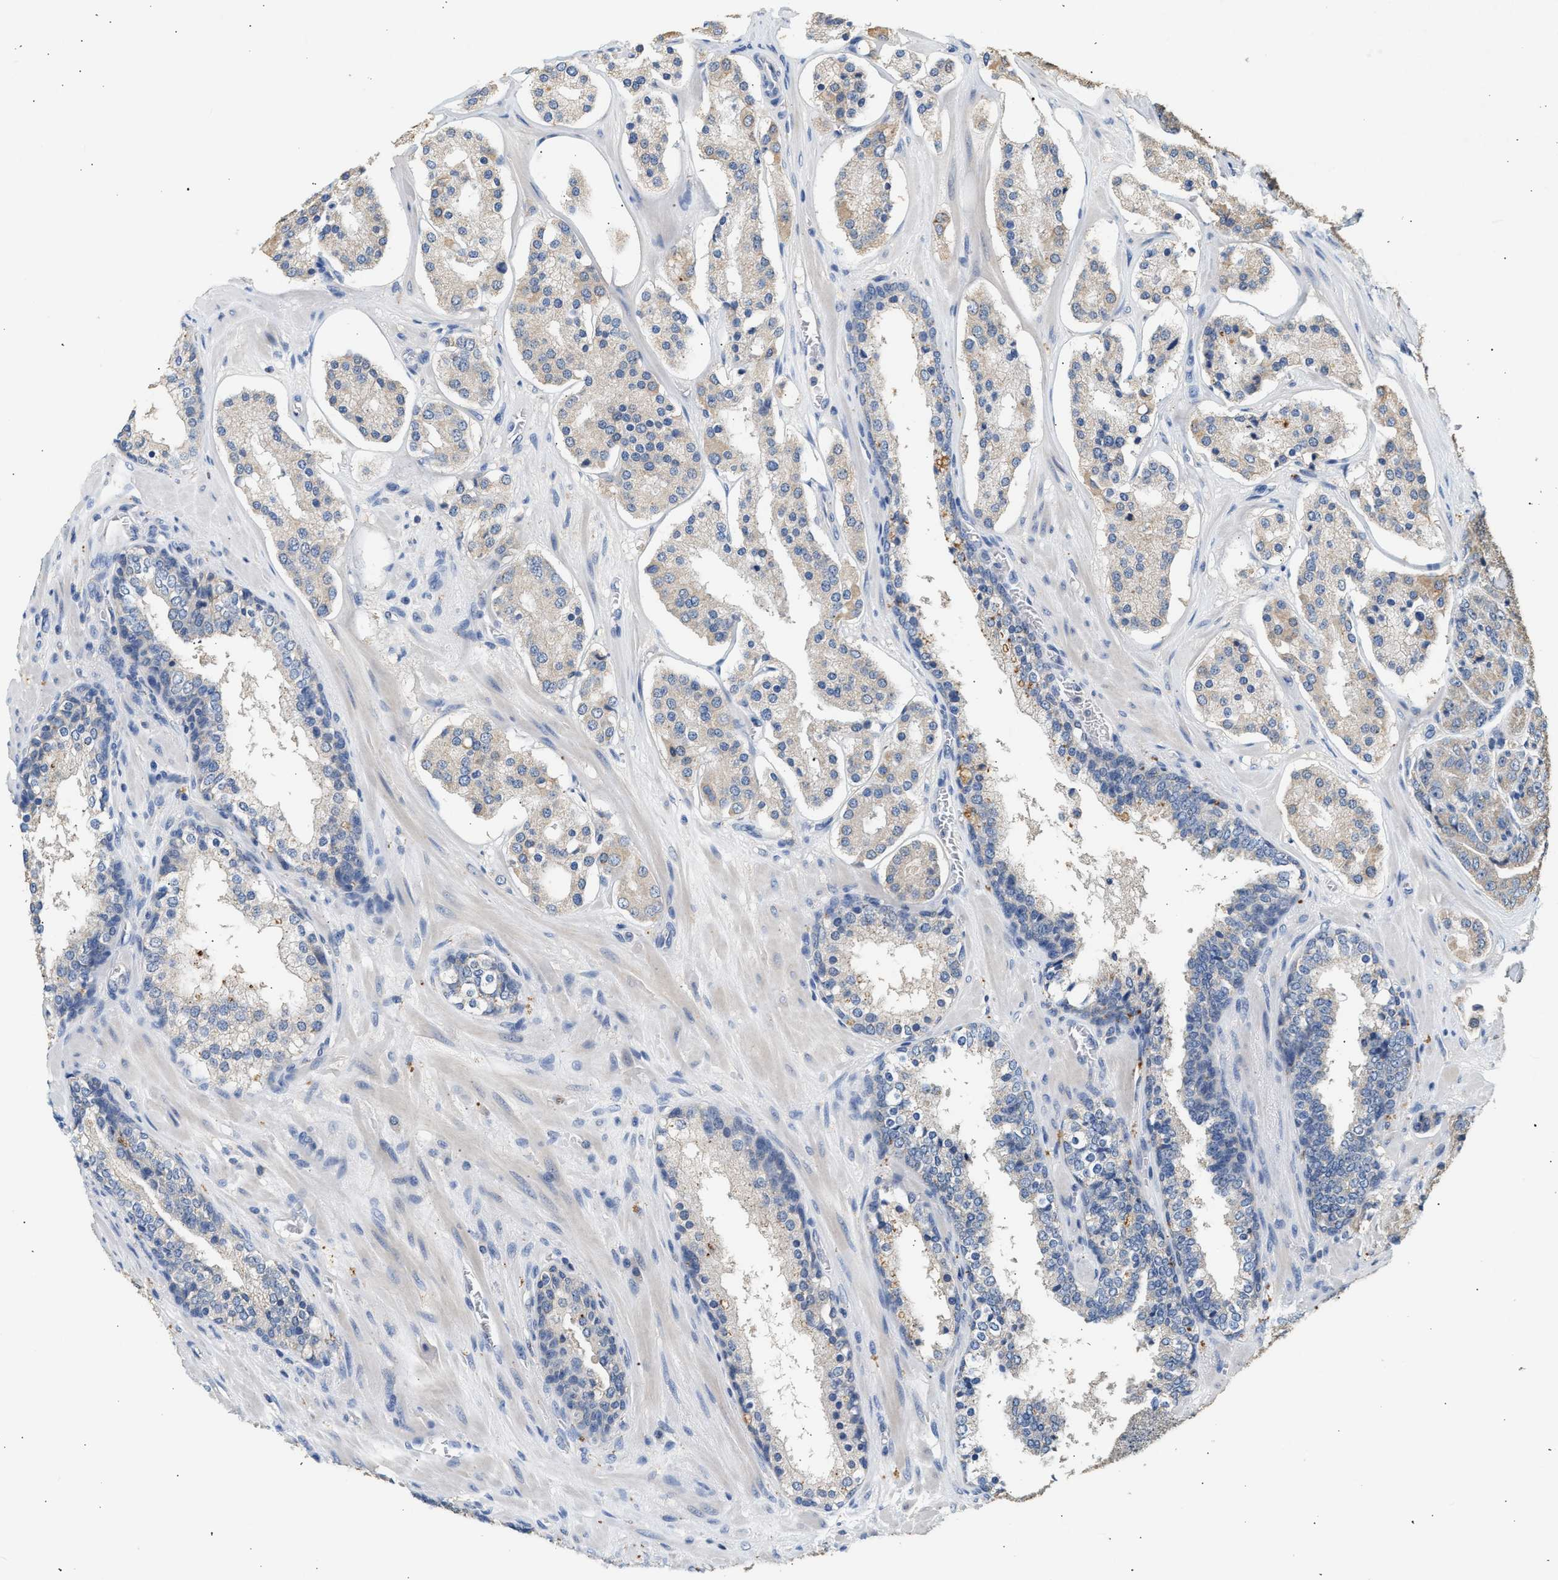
{"staining": {"intensity": "weak", "quantity": "<25%", "location": "cytoplasmic/membranous"}, "tissue": "prostate cancer", "cell_type": "Tumor cells", "image_type": "cancer", "snomed": [{"axis": "morphology", "description": "Adenocarcinoma, High grade"}, {"axis": "topography", "description": "Prostate"}], "caption": "This is a photomicrograph of immunohistochemistry (IHC) staining of prostate cancer (adenocarcinoma (high-grade)), which shows no staining in tumor cells.", "gene": "WDR31", "patient": {"sex": "male", "age": 60}}